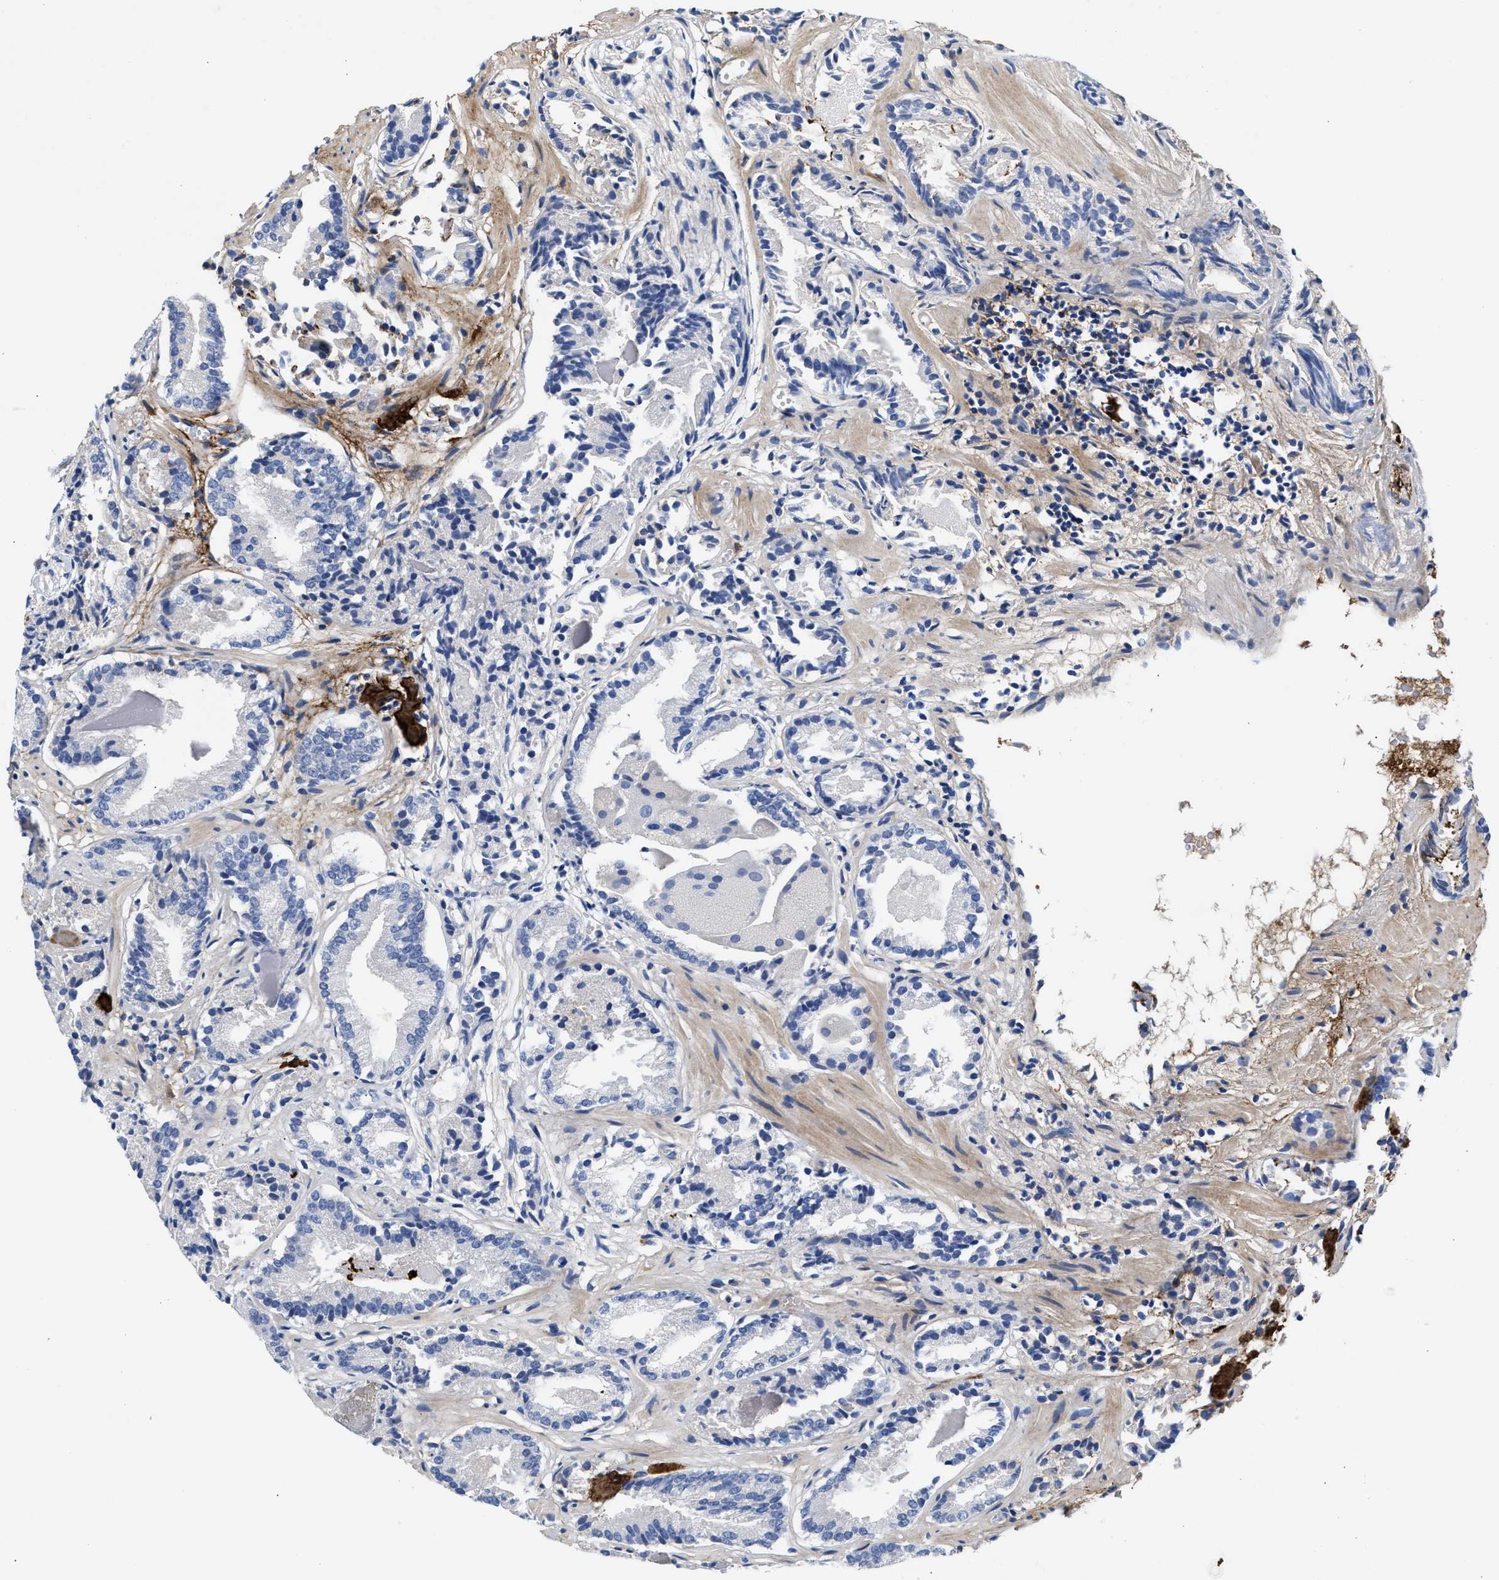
{"staining": {"intensity": "negative", "quantity": "none", "location": "none"}, "tissue": "prostate cancer", "cell_type": "Tumor cells", "image_type": "cancer", "snomed": [{"axis": "morphology", "description": "Adenocarcinoma, Low grade"}, {"axis": "topography", "description": "Prostate"}], "caption": "Image shows no significant protein positivity in tumor cells of prostate low-grade adenocarcinoma.", "gene": "ACTL7B", "patient": {"sex": "male", "age": 51}}